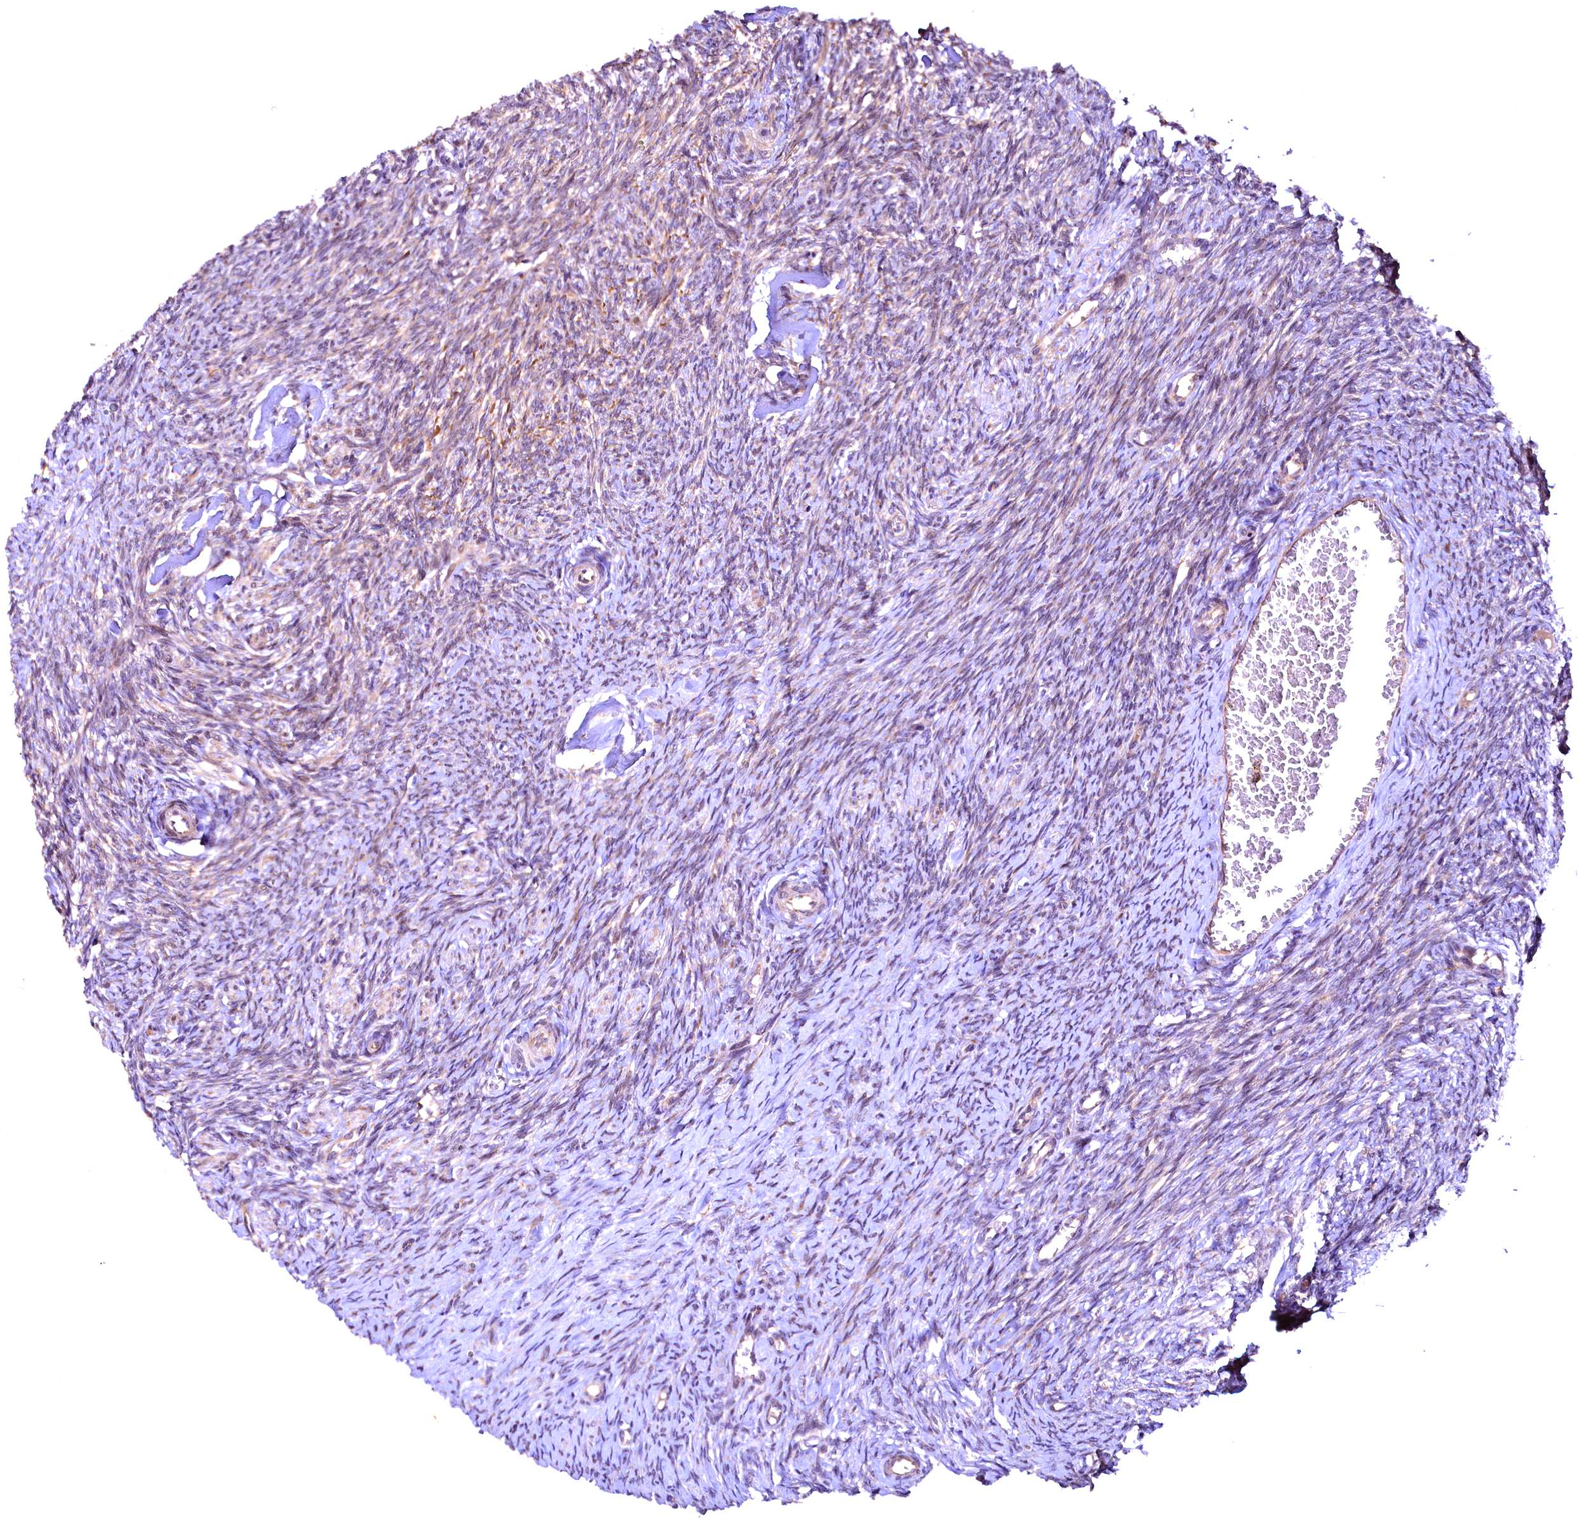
{"staining": {"intensity": "weak", "quantity": "<25%", "location": "cytoplasmic/membranous"}, "tissue": "ovary", "cell_type": "Ovarian stroma cells", "image_type": "normal", "snomed": [{"axis": "morphology", "description": "Normal tissue, NOS"}, {"axis": "topography", "description": "Ovary"}], "caption": "There is no significant positivity in ovarian stroma cells of ovary. (DAB immunohistochemistry (IHC) visualized using brightfield microscopy, high magnification).", "gene": "RPUSD2", "patient": {"sex": "female", "age": 44}}